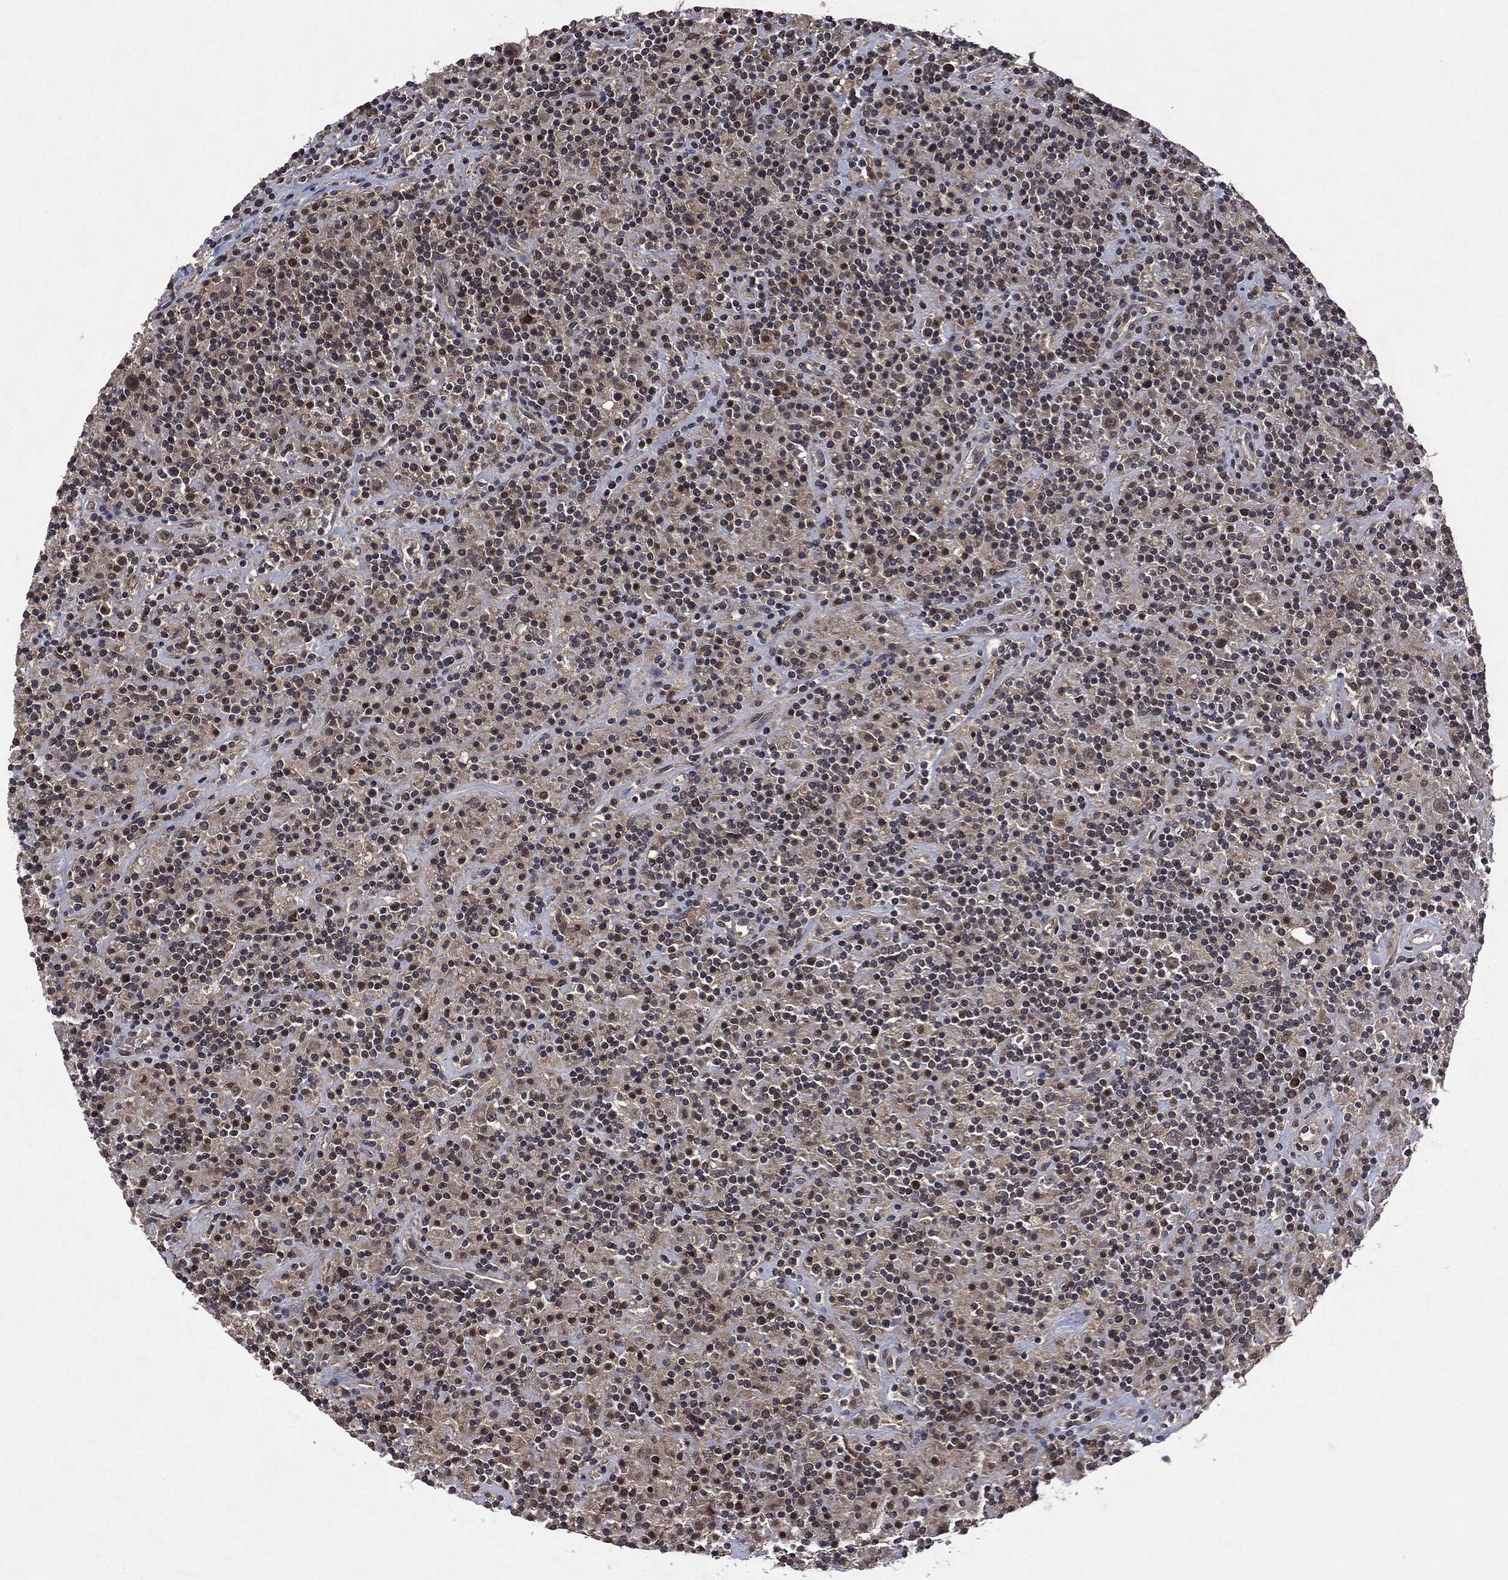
{"staining": {"intensity": "negative", "quantity": "none", "location": "none"}, "tissue": "lymphoma", "cell_type": "Tumor cells", "image_type": "cancer", "snomed": [{"axis": "morphology", "description": "Hodgkin's disease, NOS"}, {"axis": "topography", "description": "Lymph node"}], "caption": "DAB immunohistochemical staining of human lymphoma exhibits no significant expression in tumor cells. (DAB (3,3'-diaminobenzidine) IHC visualized using brightfield microscopy, high magnification).", "gene": "ATG4B", "patient": {"sex": "male", "age": 70}}